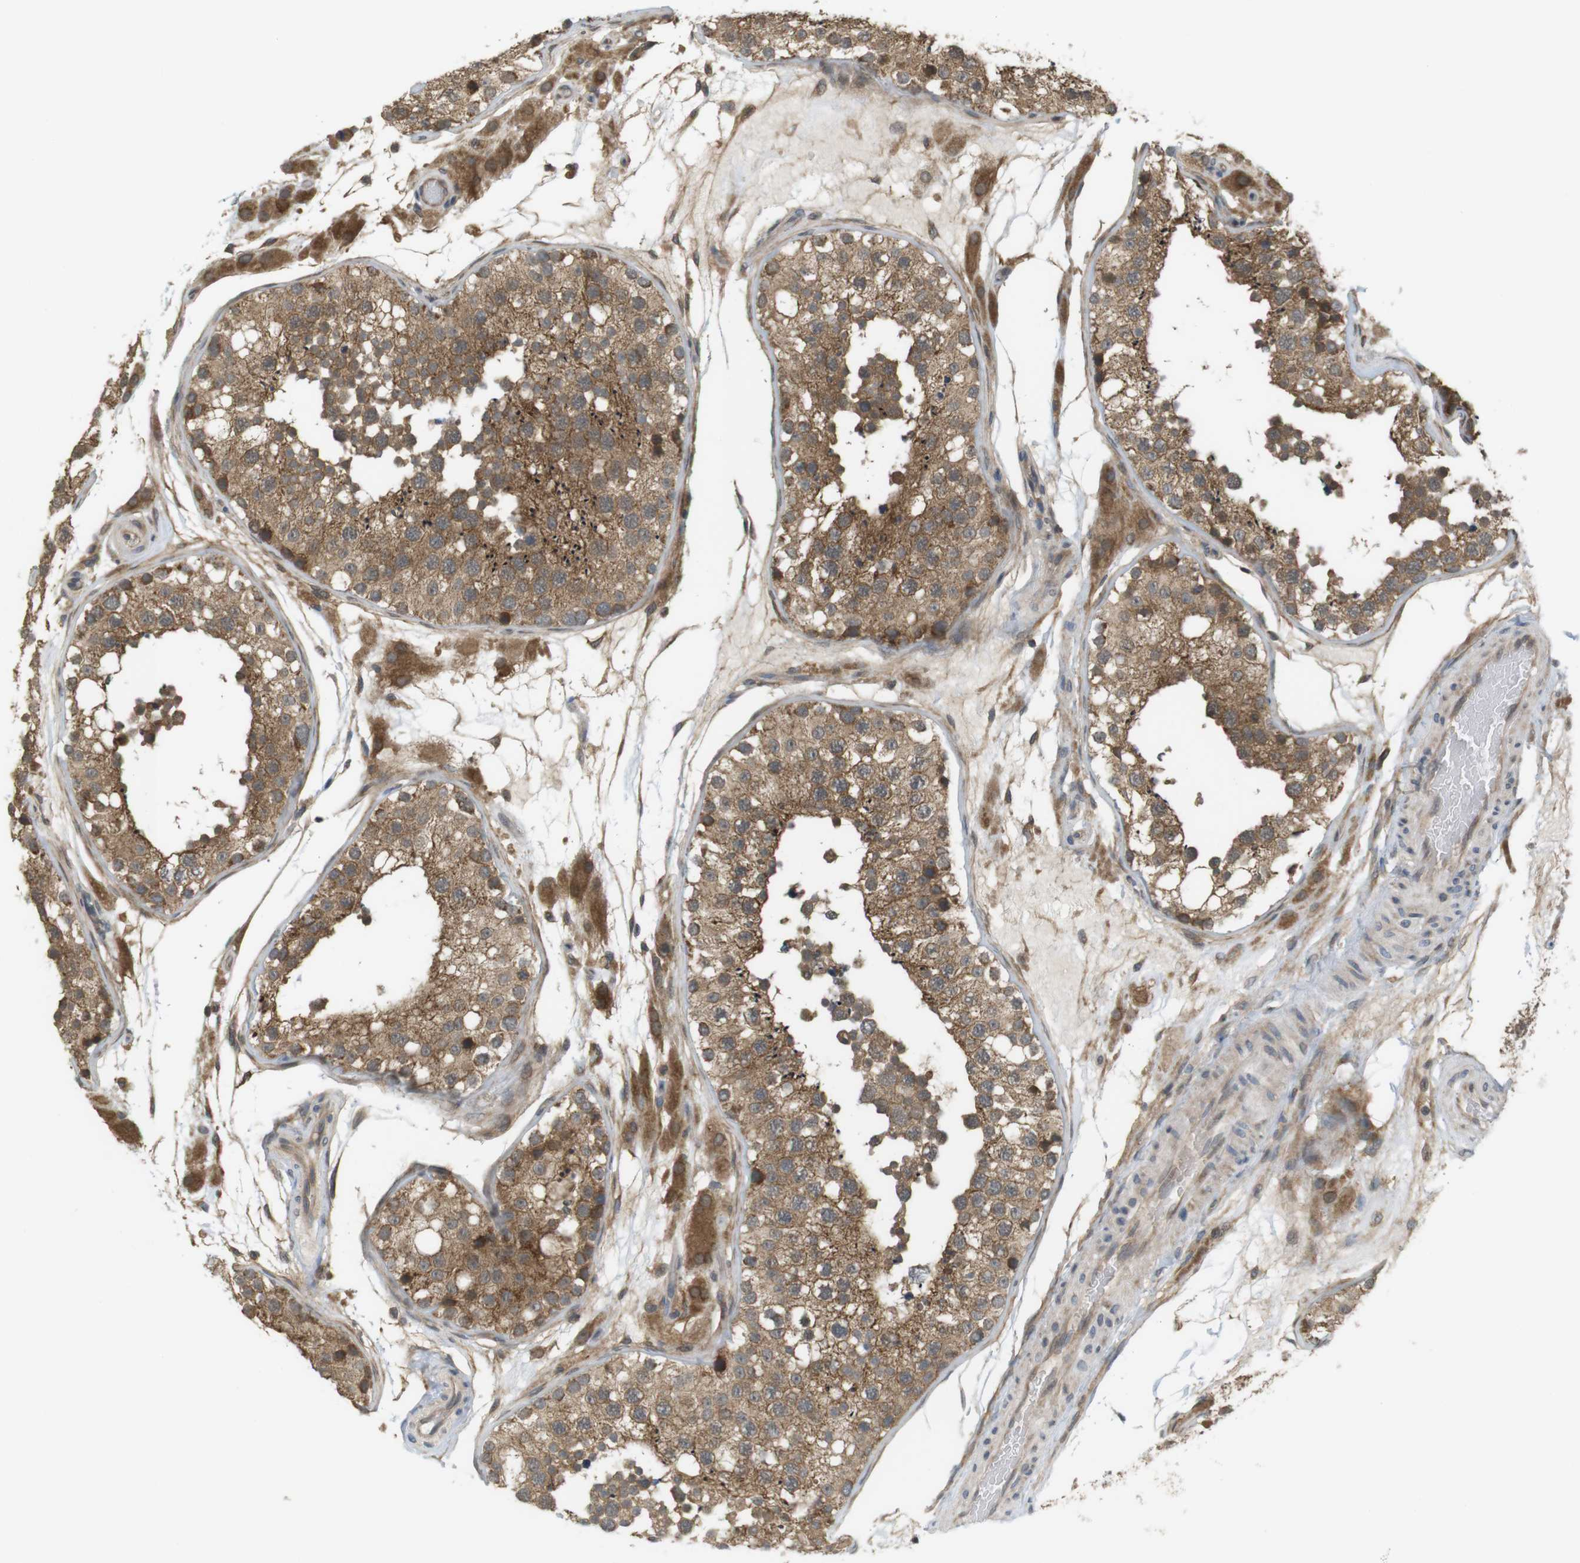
{"staining": {"intensity": "moderate", "quantity": ">75%", "location": "cytoplasmic/membranous"}, "tissue": "testis", "cell_type": "Cells in seminiferous ducts", "image_type": "normal", "snomed": [{"axis": "morphology", "description": "Normal tissue, NOS"}, {"axis": "topography", "description": "Testis"}], "caption": "This is an image of IHC staining of benign testis, which shows moderate staining in the cytoplasmic/membranous of cells in seminiferous ducts.", "gene": "RNF130", "patient": {"sex": "male", "age": 26}}